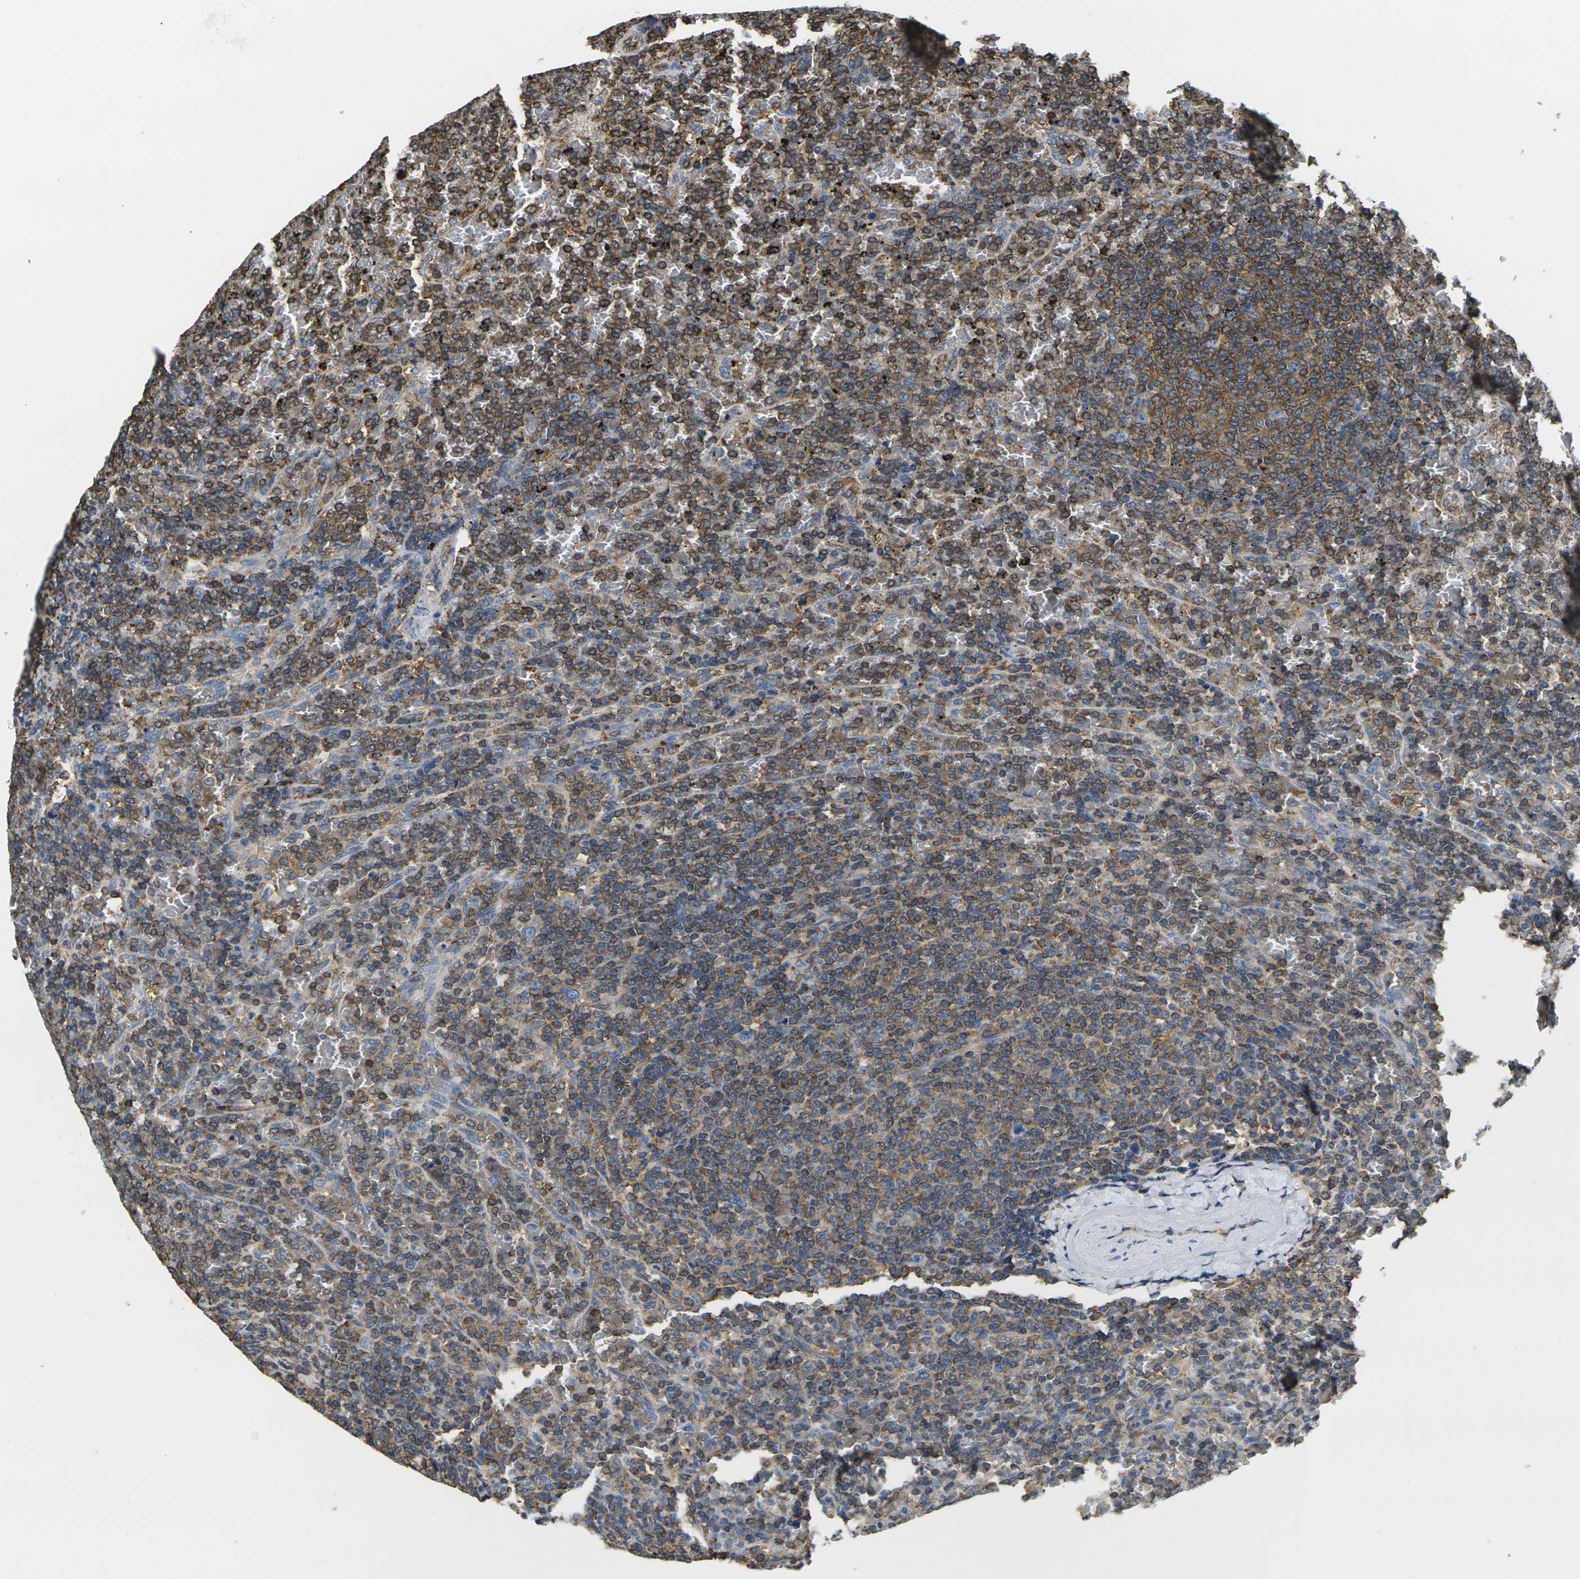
{"staining": {"intensity": "moderate", "quantity": ">75%", "location": "cytoplasmic/membranous"}, "tissue": "lymphoma", "cell_type": "Tumor cells", "image_type": "cancer", "snomed": [{"axis": "morphology", "description": "Malignant lymphoma, non-Hodgkin's type, Low grade"}, {"axis": "topography", "description": "Spleen"}], "caption": "Human lymphoma stained with a protein marker shows moderate staining in tumor cells.", "gene": "FAM110D", "patient": {"sex": "female", "age": 77}}